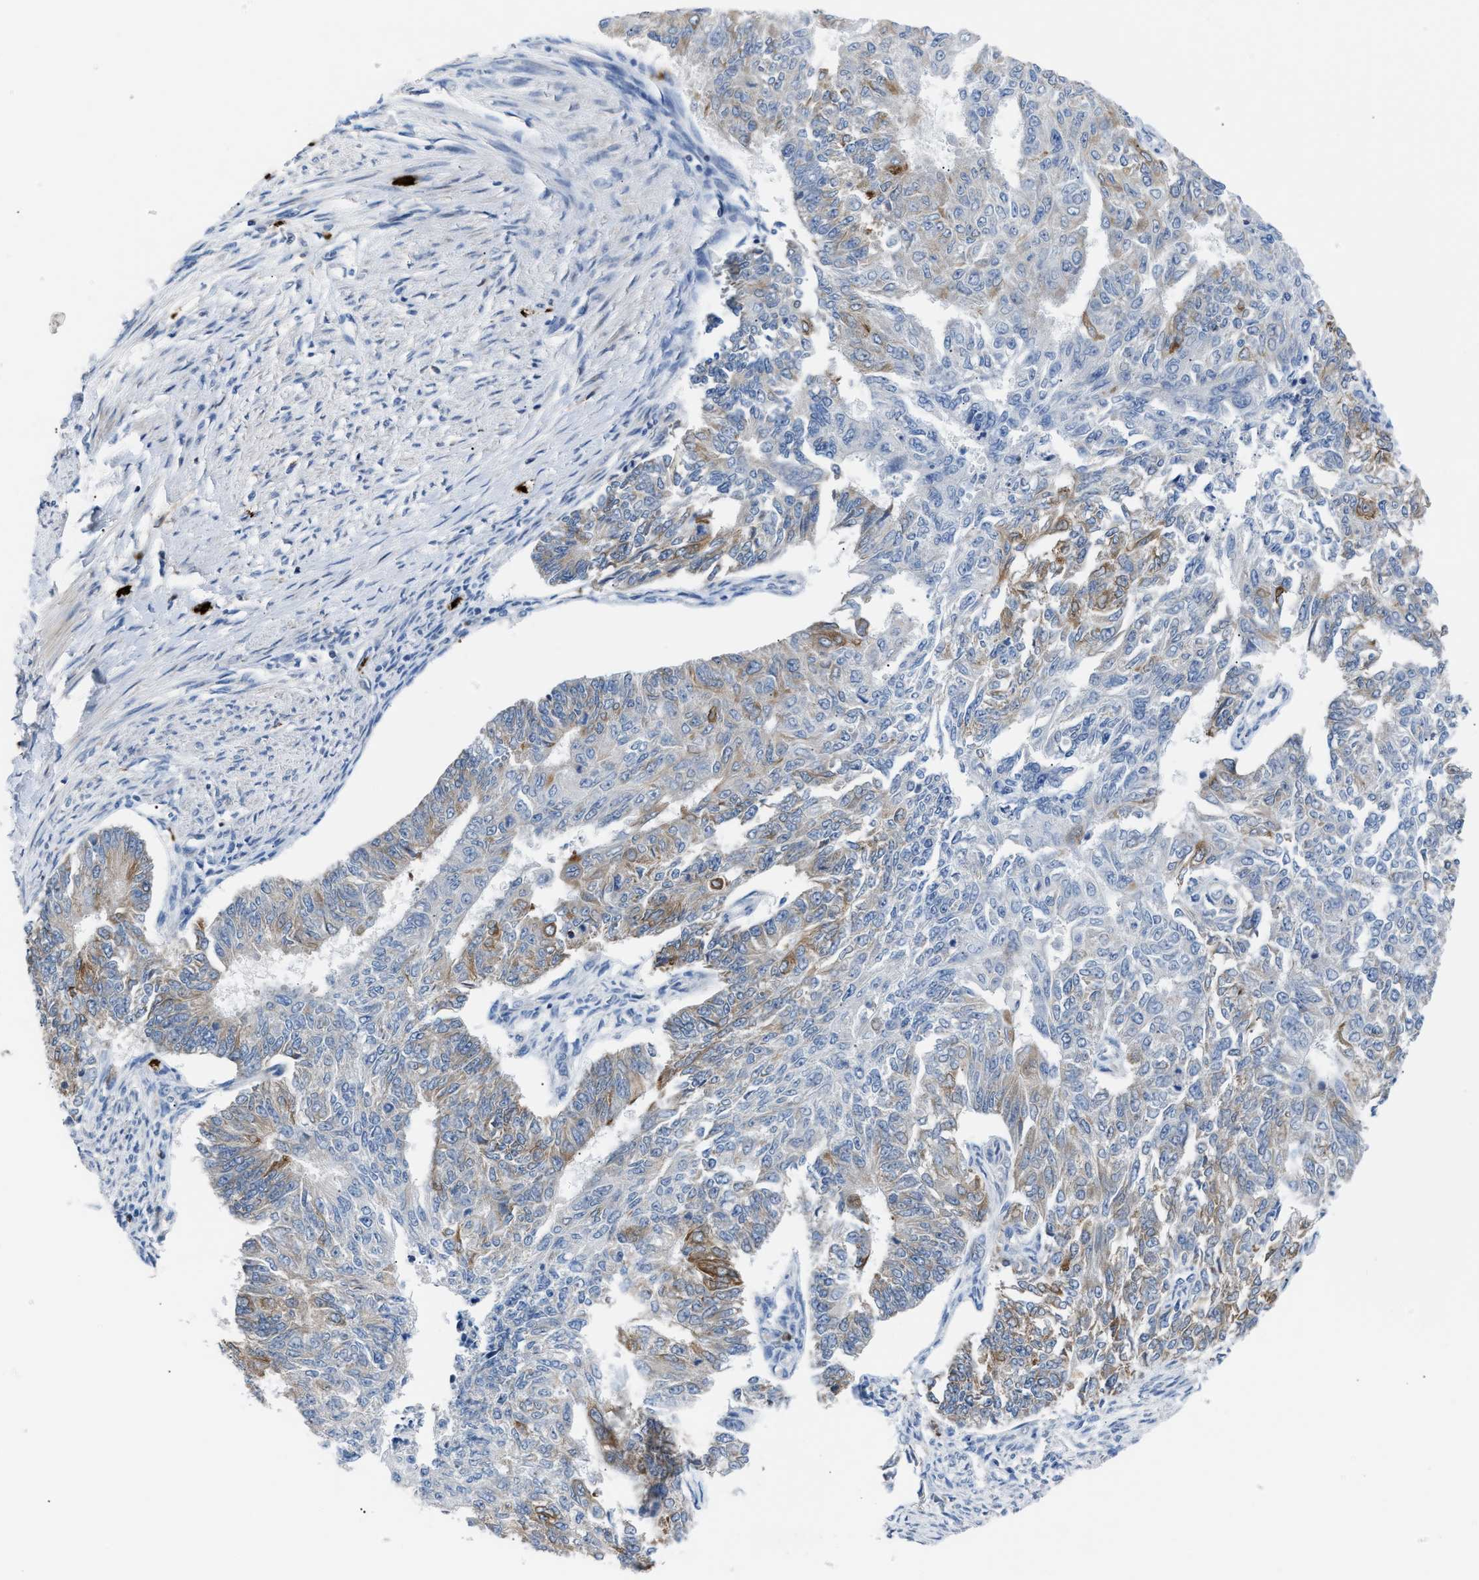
{"staining": {"intensity": "moderate", "quantity": "25%-75%", "location": "cytoplasmic/membranous"}, "tissue": "endometrial cancer", "cell_type": "Tumor cells", "image_type": "cancer", "snomed": [{"axis": "morphology", "description": "Adenocarcinoma, NOS"}, {"axis": "topography", "description": "Endometrium"}], "caption": "Immunohistochemical staining of endometrial adenocarcinoma shows medium levels of moderate cytoplasmic/membranous positivity in about 25%-75% of tumor cells.", "gene": "ATP9A", "patient": {"sex": "female", "age": 32}}